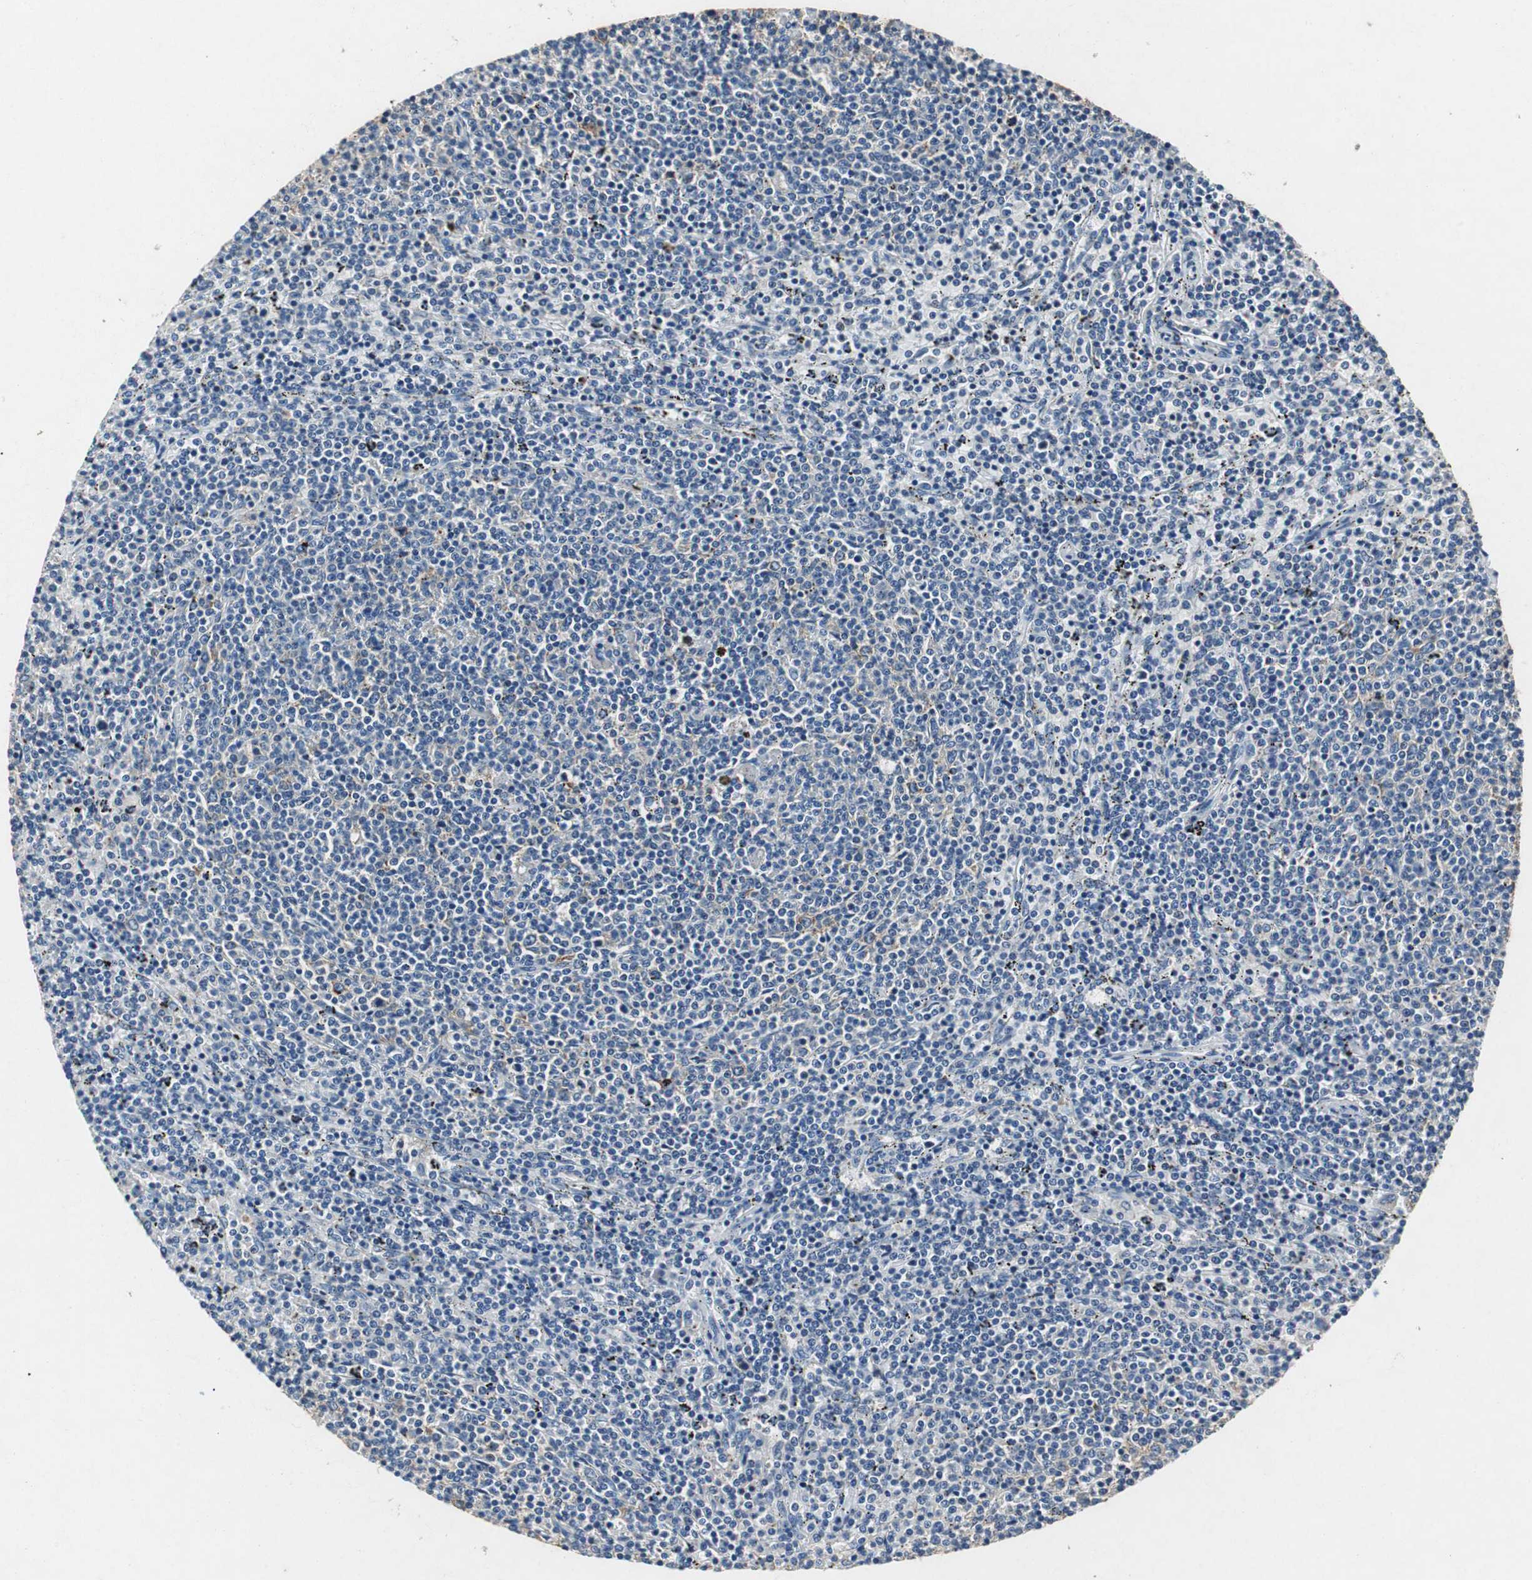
{"staining": {"intensity": "weak", "quantity": "<25%", "location": "cytoplasmic/membranous"}, "tissue": "lymphoma", "cell_type": "Tumor cells", "image_type": "cancer", "snomed": [{"axis": "morphology", "description": "Malignant lymphoma, non-Hodgkin's type, Low grade"}, {"axis": "topography", "description": "Spleen"}], "caption": "Protein analysis of lymphoma displays no significant expression in tumor cells.", "gene": "RPL35", "patient": {"sex": "female", "age": 50}}